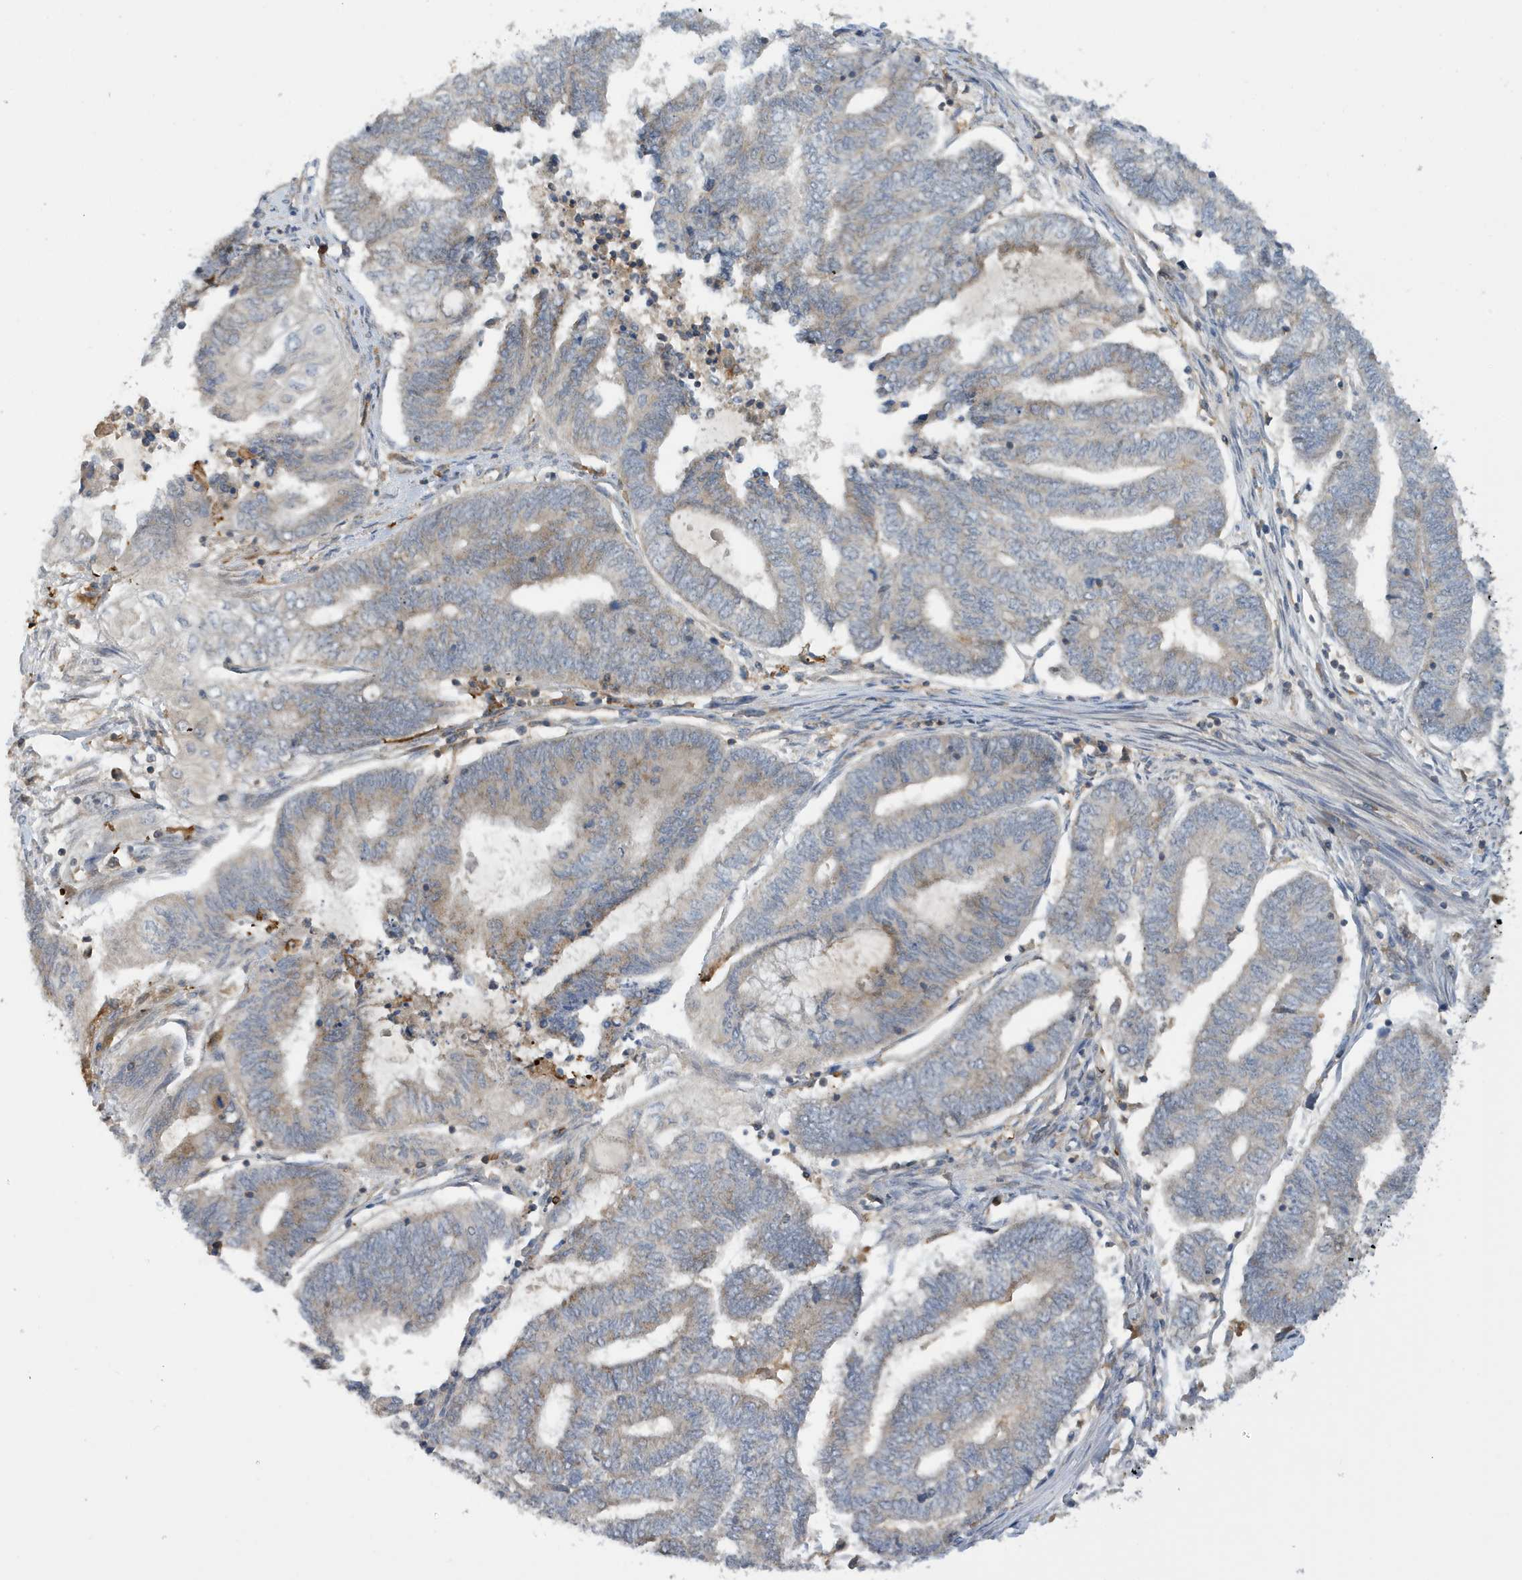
{"staining": {"intensity": "weak", "quantity": "<25%", "location": "cytoplasmic/membranous"}, "tissue": "endometrial cancer", "cell_type": "Tumor cells", "image_type": "cancer", "snomed": [{"axis": "morphology", "description": "Adenocarcinoma, NOS"}, {"axis": "topography", "description": "Uterus"}, {"axis": "topography", "description": "Endometrium"}], "caption": "High power microscopy histopathology image of an immunohistochemistry micrograph of adenocarcinoma (endometrial), revealing no significant expression in tumor cells.", "gene": "NSUN3", "patient": {"sex": "female", "age": 70}}